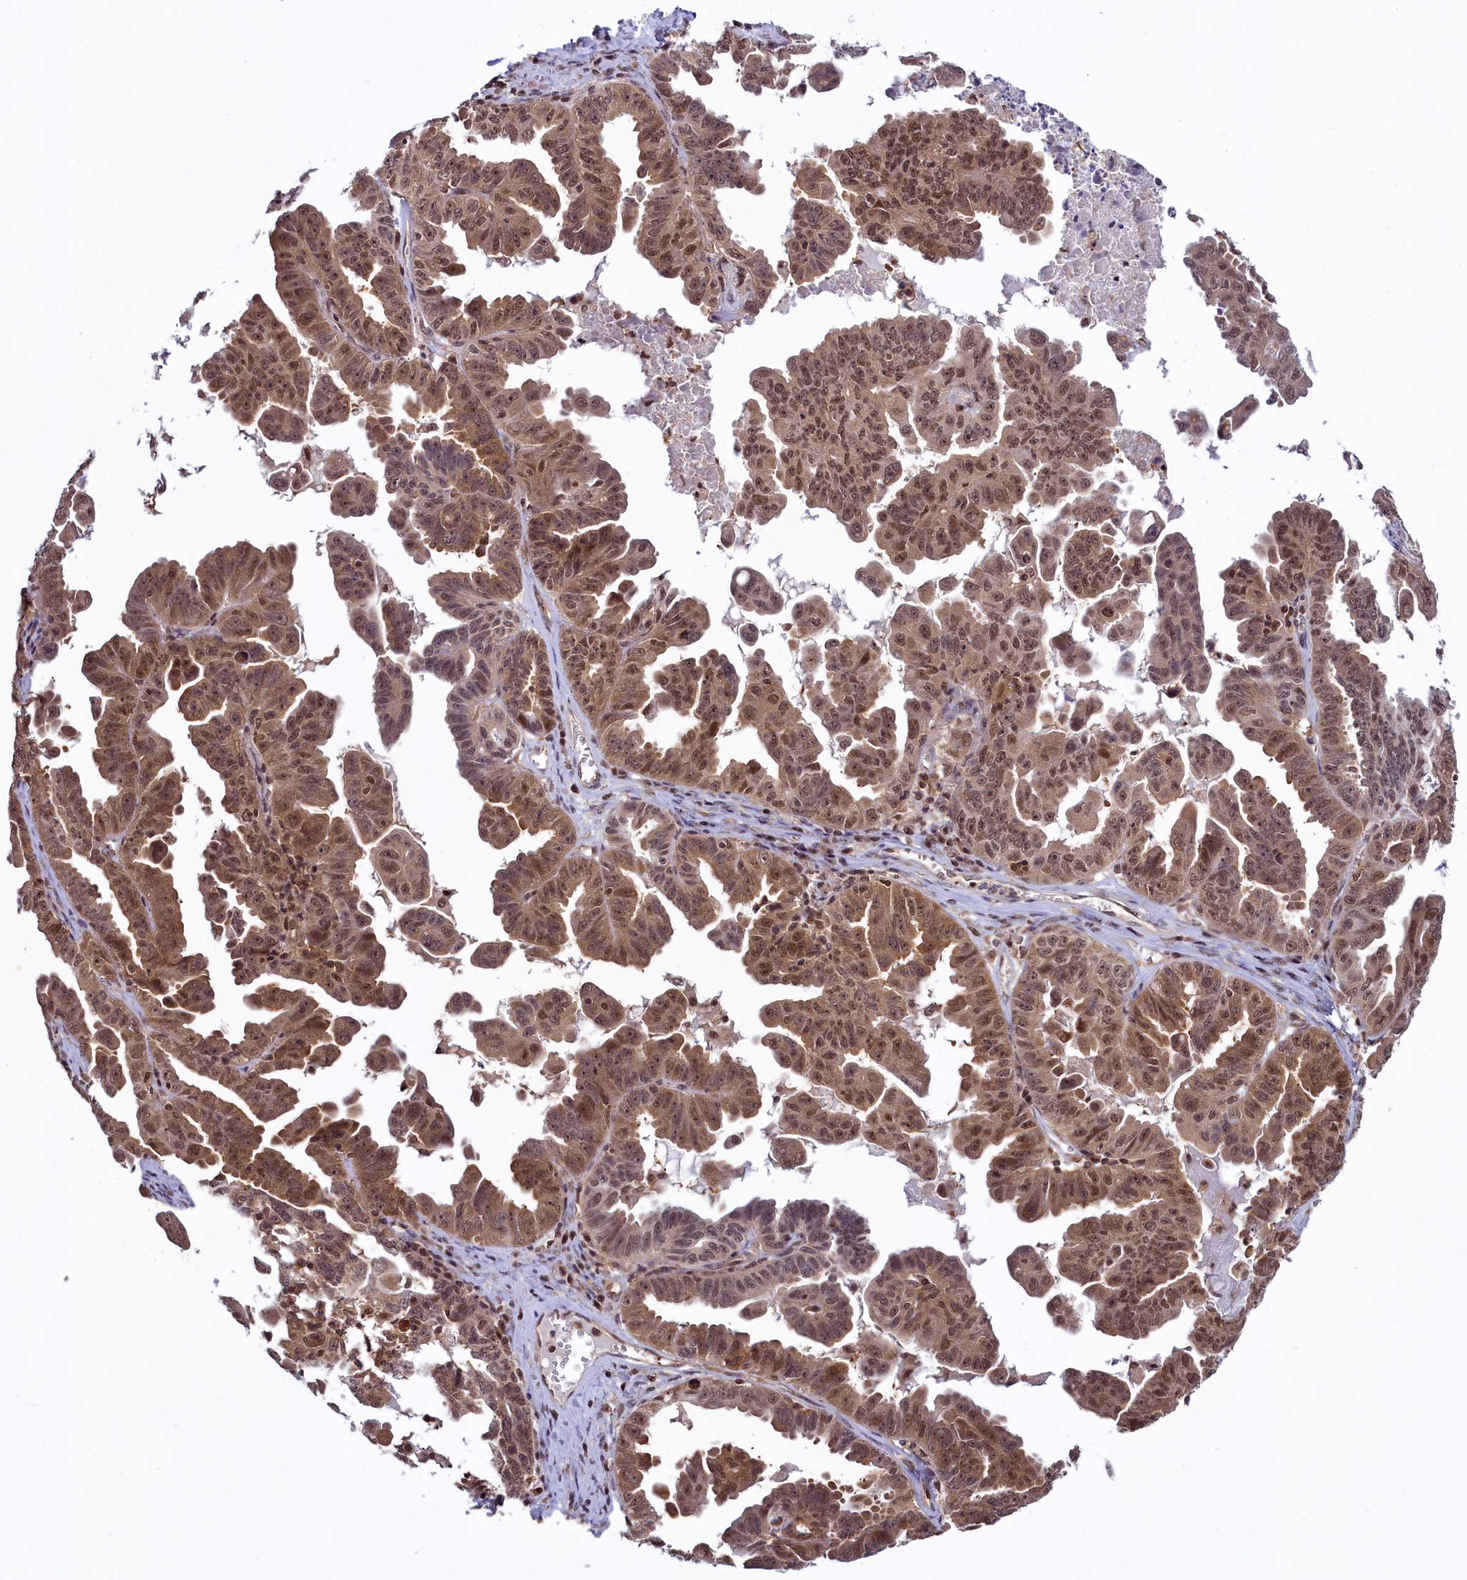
{"staining": {"intensity": "moderate", "quantity": ">75%", "location": "cytoplasmic/membranous,nuclear"}, "tissue": "ovarian cancer", "cell_type": "Tumor cells", "image_type": "cancer", "snomed": [{"axis": "morphology", "description": "Carcinoma, endometroid"}, {"axis": "topography", "description": "Ovary"}], "caption": "A medium amount of moderate cytoplasmic/membranous and nuclear staining is present in approximately >75% of tumor cells in ovarian endometroid carcinoma tissue. The staining was performed using DAB to visualize the protein expression in brown, while the nuclei were stained in blue with hematoxylin (Magnification: 20x).", "gene": "SLC7A6OS", "patient": {"sex": "female", "age": 62}}